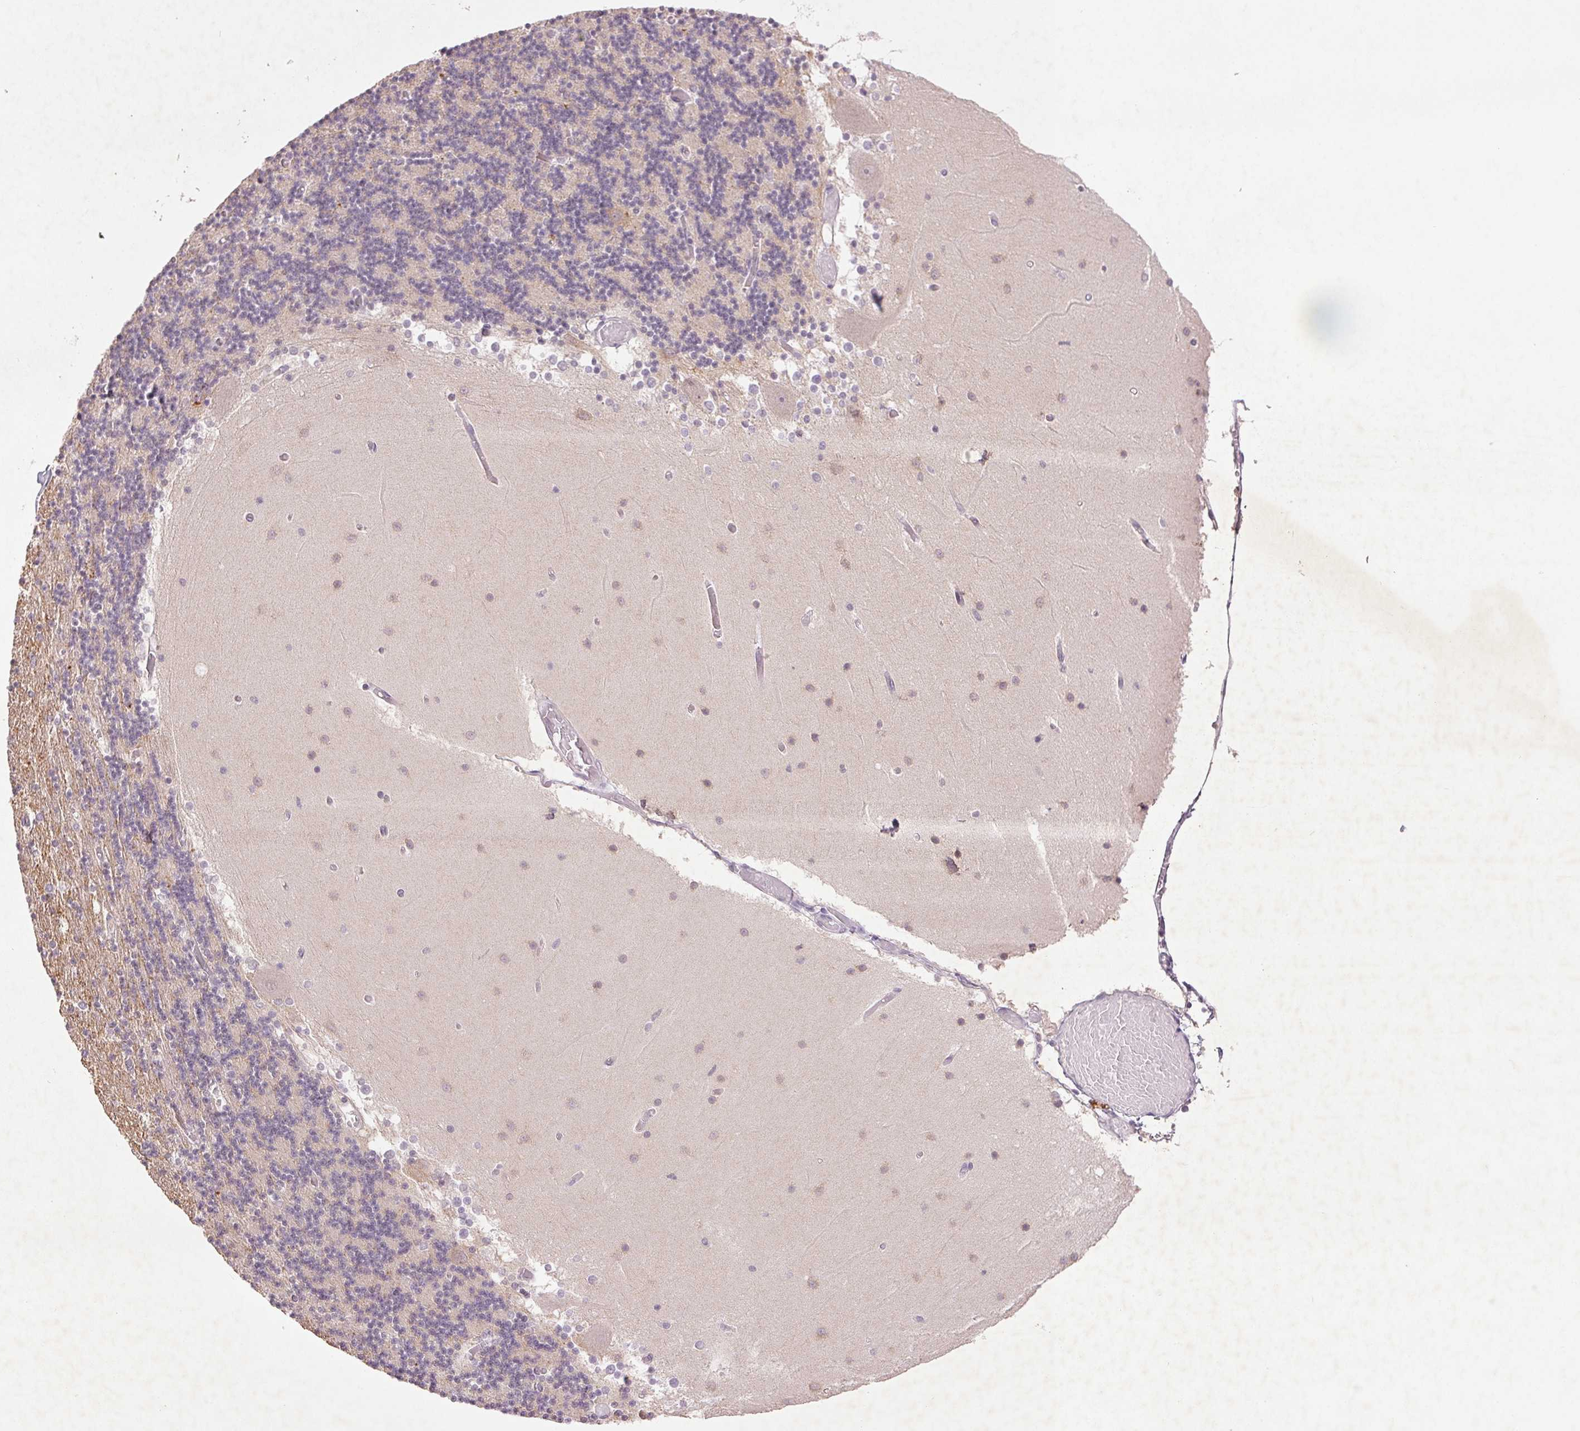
{"staining": {"intensity": "weak", "quantity": "25%-75%", "location": "nuclear"}, "tissue": "cerebellum", "cell_type": "Cells in granular layer", "image_type": "normal", "snomed": [{"axis": "morphology", "description": "Normal tissue, NOS"}, {"axis": "topography", "description": "Cerebellum"}], "caption": "Cerebellum stained with IHC exhibits weak nuclear expression in approximately 25%-75% of cells in granular layer.", "gene": "FAM168B", "patient": {"sex": "female", "age": 28}}